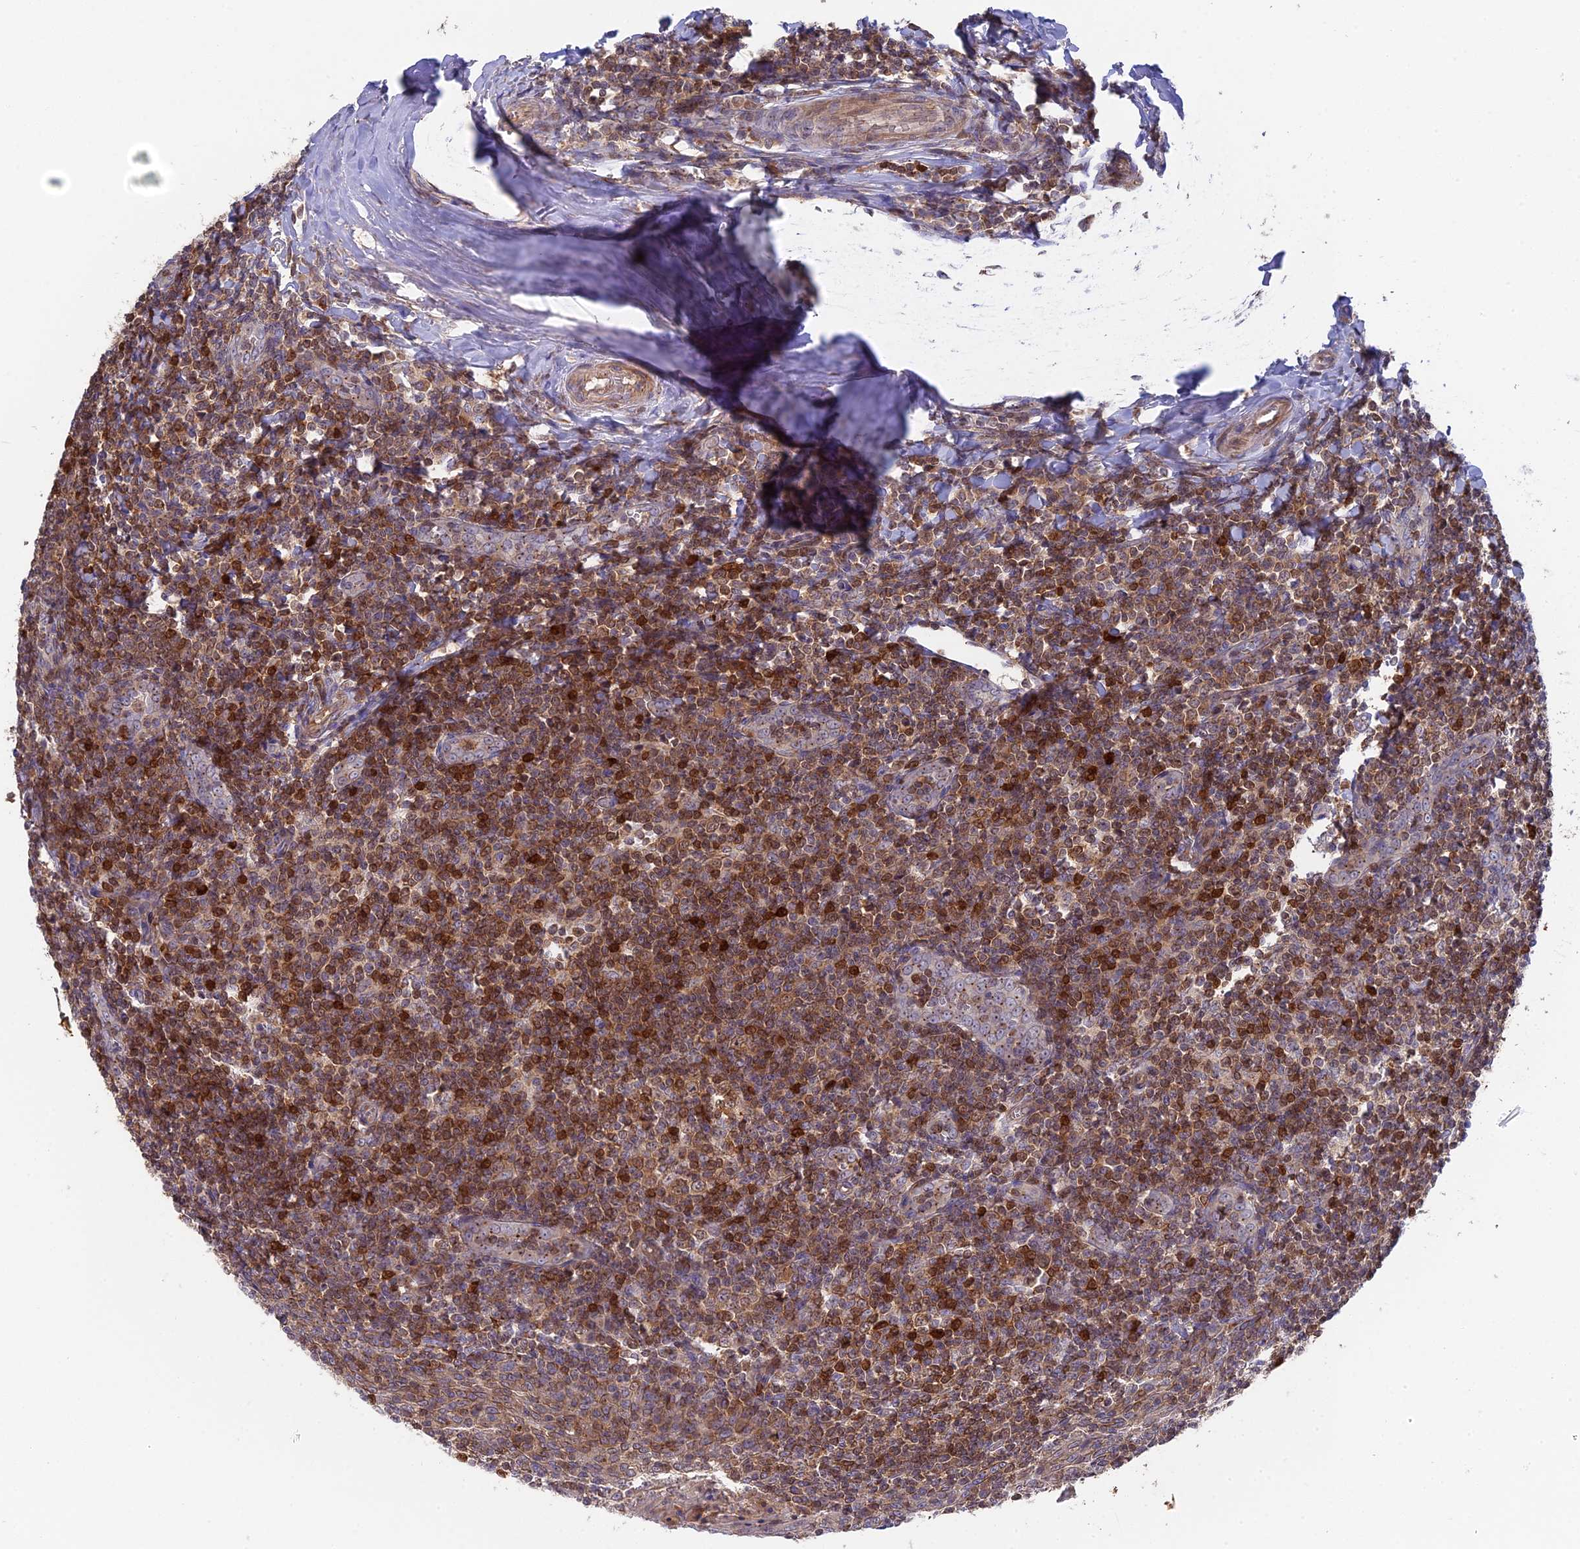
{"staining": {"intensity": "moderate", "quantity": ">75%", "location": "cytoplasmic/membranous"}, "tissue": "tonsil", "cell_type": "Germinal center cells", "image_type": "normal", "snomed": [{"axis": "morphology", "description": "Normal tissue, NOS"}, {"axis": "topography", "description": "Tonsil"}], "caption": "Immunohistochemistry of benign tonsil displays medium levels of moderate cytoplasmic/membranous expression in approximately >75% of germinal center cells. (DAB IHC, brown staining for protein, blue staining for nuclei).", "gene": "RPIA", "patient": {"sex": "male", "age": 27}}